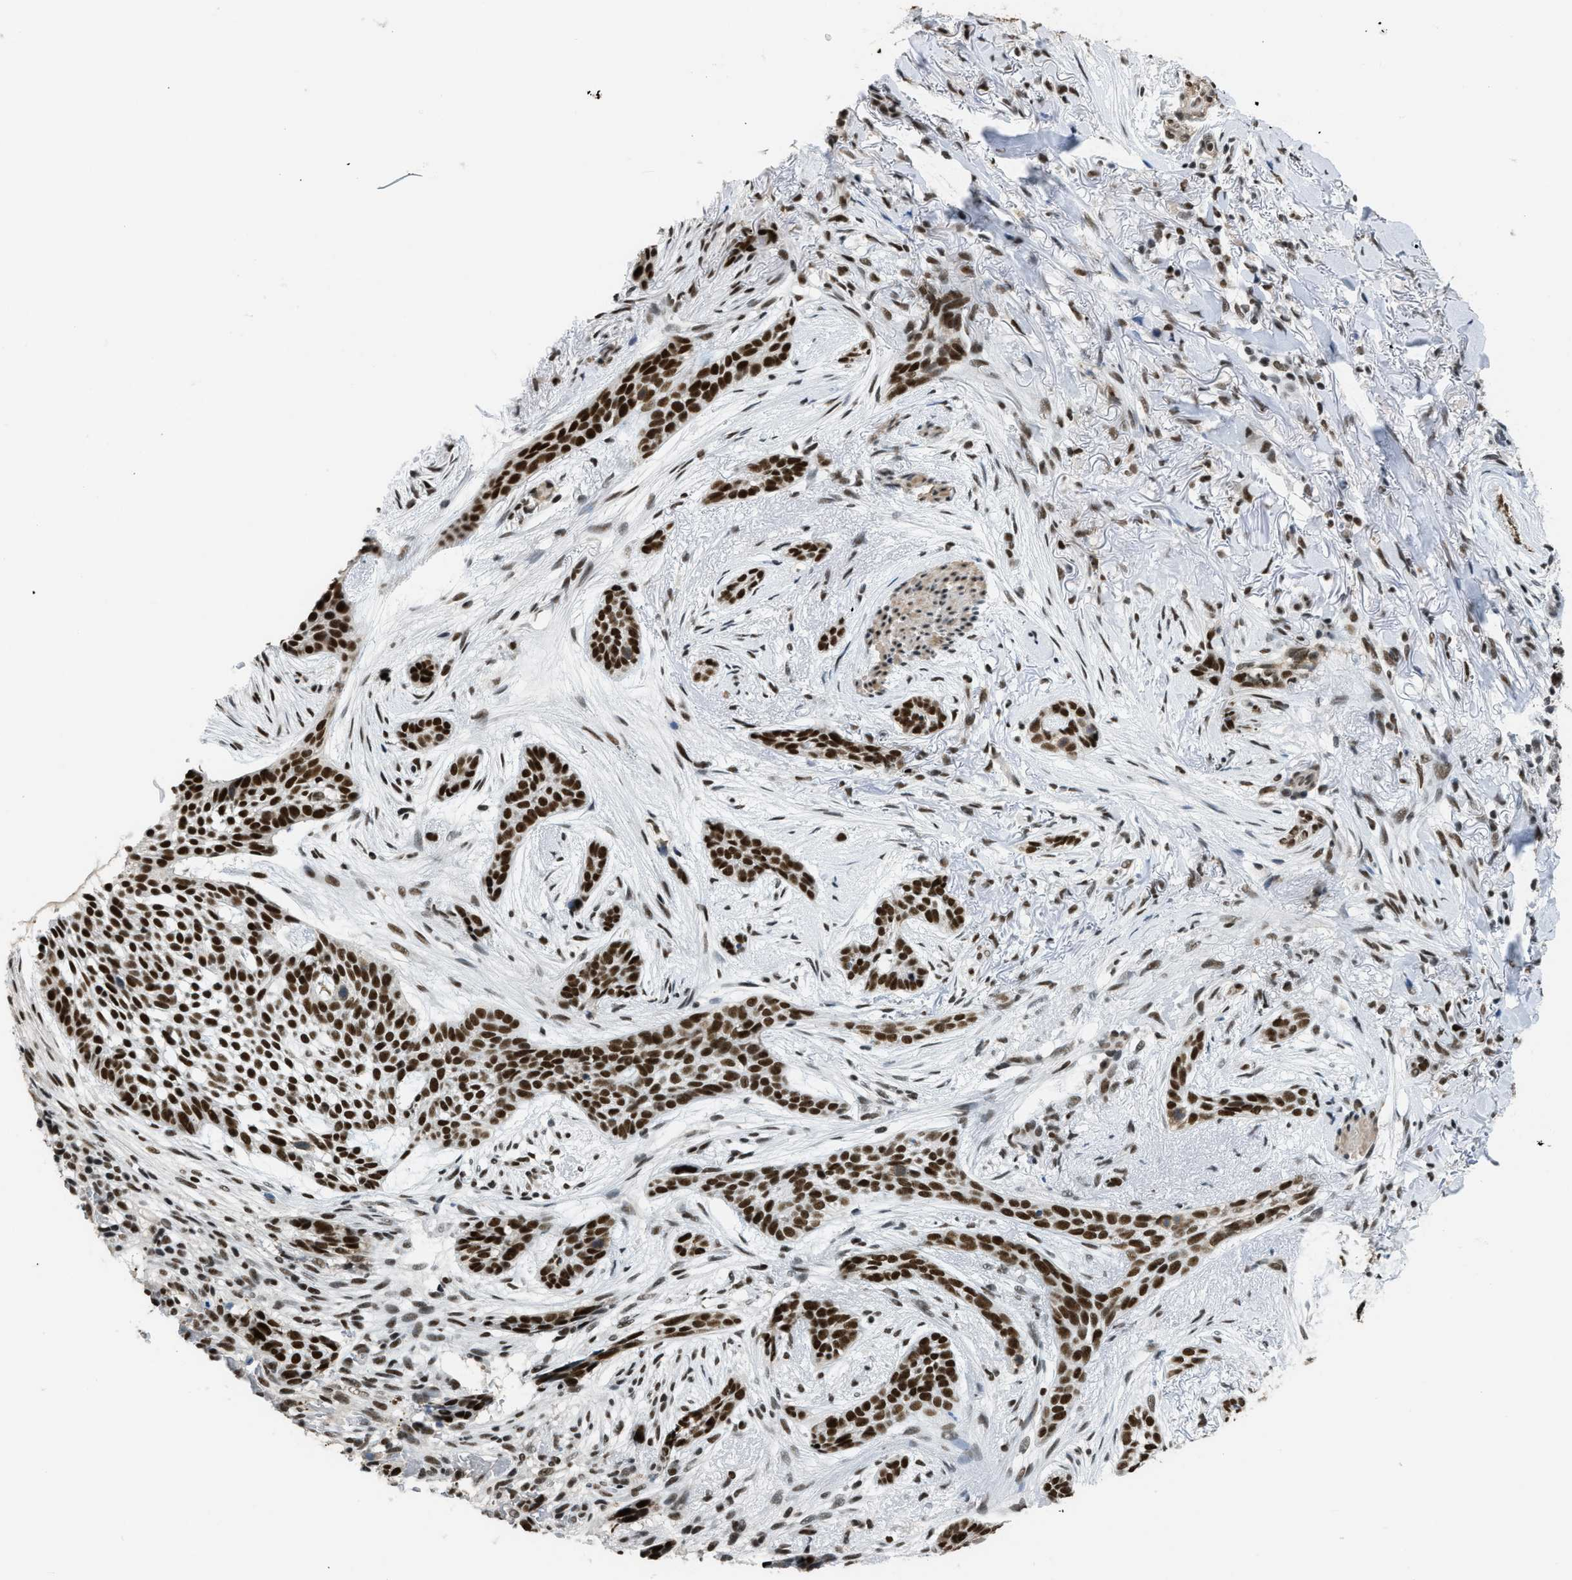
{"staining": {"intensity": "strong", "quantity": ">75%", "location": "nuclear"}, "tissue": "skin cancer", "cell_type": "Tumor cells", "image_type": "cancer", "snomed": [{"axis": "morphology", "description": "Basal cell carcinoma"}, {"axis": "topography", "description": "Skin"}], "caption": "DAB immunohistochemical staining of skin cancer (basal cell carcinoma) shows strong nuclear protein staining in approximately >75% of tumor cells.", "gene": "SCAF4", "patient": {"sex": "female", "age": 88}}